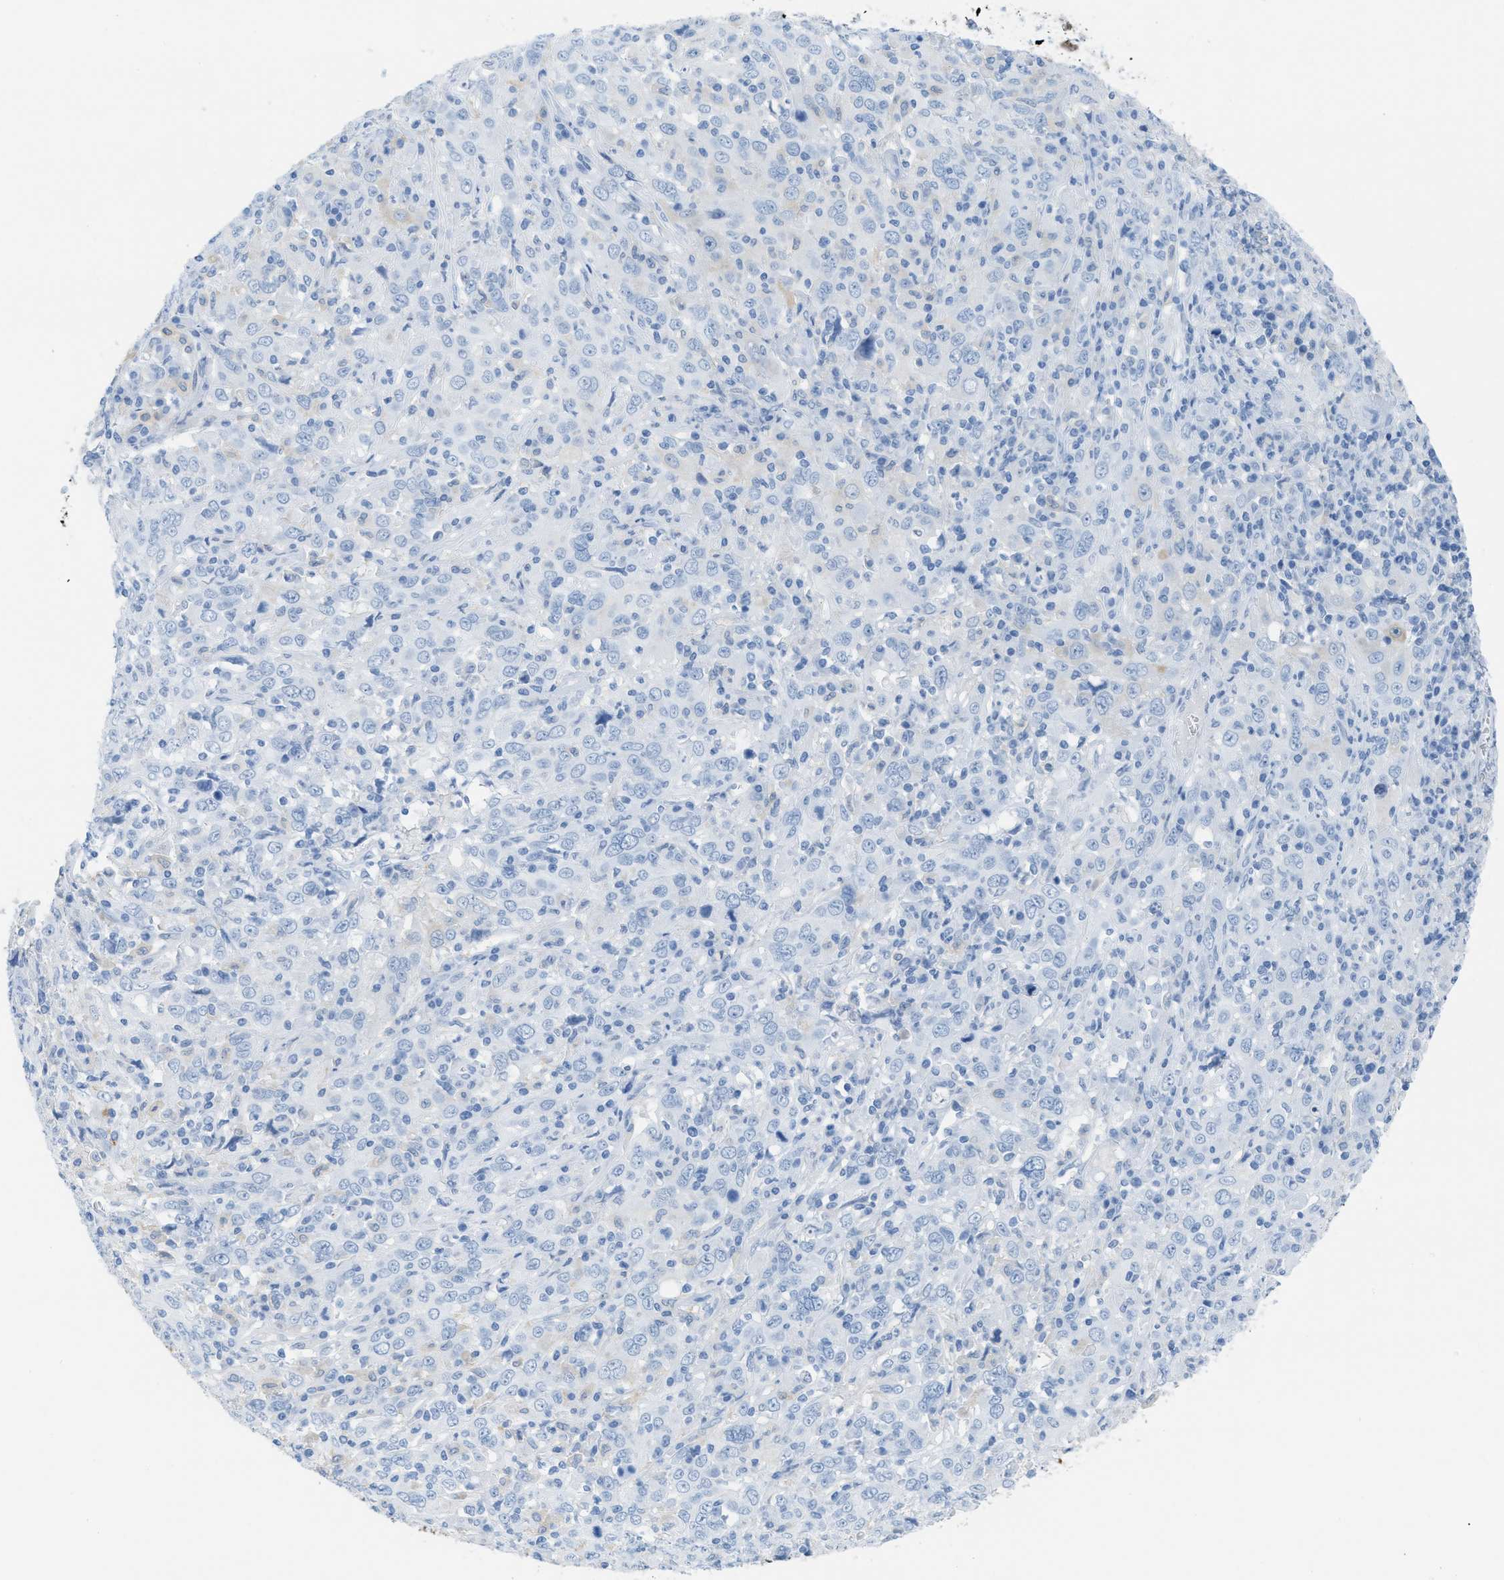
{"staining": {"intensity": "negative", "quantity": "none", "location": "none"}, "tissue": "cervical cancer", "cell_type": "Tumor cells", "image_type": "cancer", "snomed": [{"axis": "morphology", "description": "Squamous cell carcinoma, NOS"}, {"axis": "topography", "description": "Cervix"}], "caption": "Cervical cancer (squamous cell carcinoma) was stained to show a protein in brown. There is no significant positivity in tumor cells.", "gene": "ASGR1", "patient": {"sex": "female", "age": 46}}